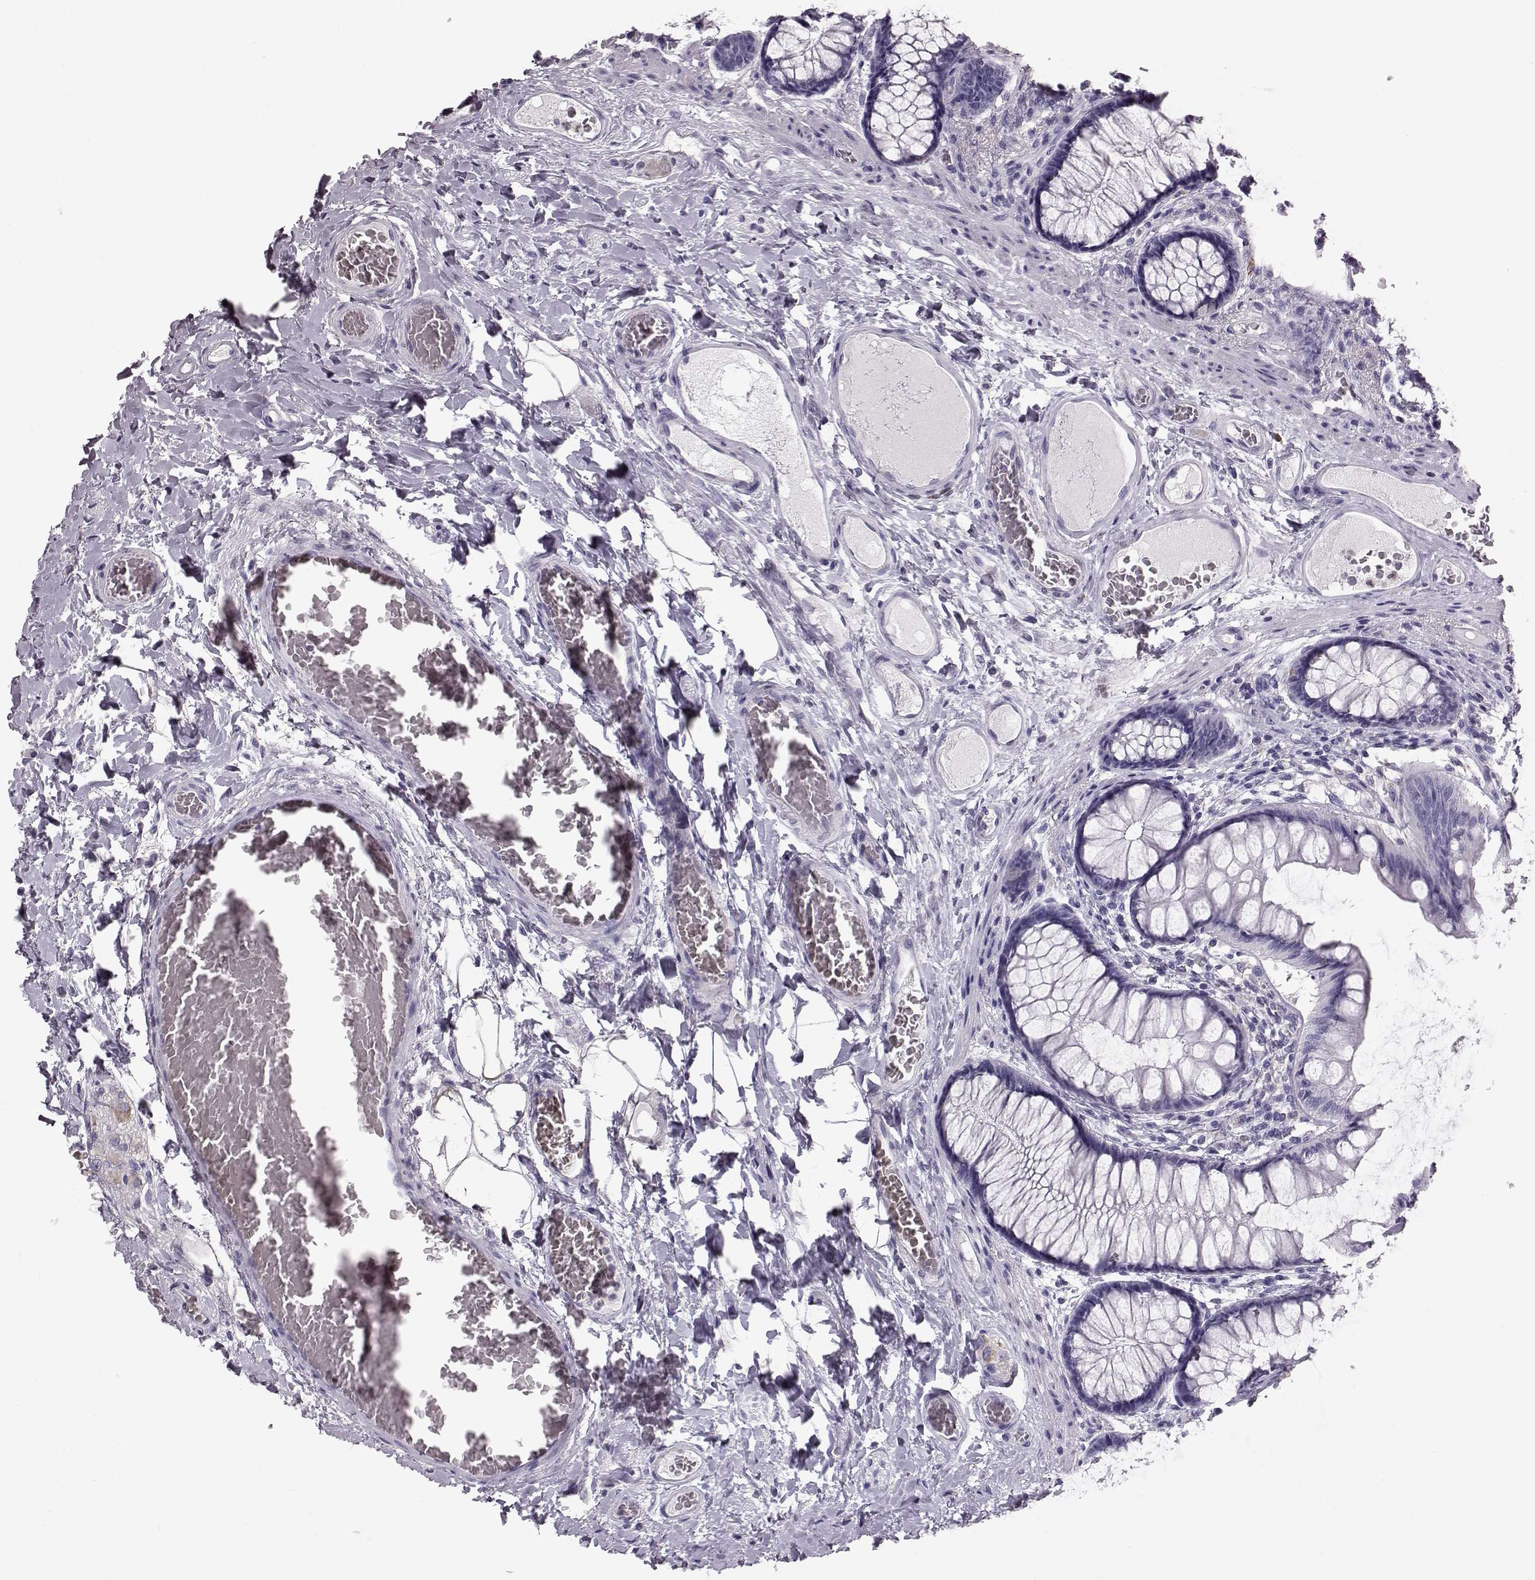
{"staining": {"intensity": "negative", "quantity": "none", "location": "none"}, "tissue": "colon", "cell_type": "Endothelial cells", "image_type": "normal", "snomed": [{"axis": "morphology", "description": "Normal tissue, NOS"}, {"axis": "topography", "description": "Colon"}], "caption": "High power microscopy histopathology image of an immunohistochemistry (IHC) micrograph of benign colon, revealing no significant positivity in endothelial cells. Nuclei are stained in blue.", "gene": "ELOVL5", "patient": {"sex": "female", "age": 65}}